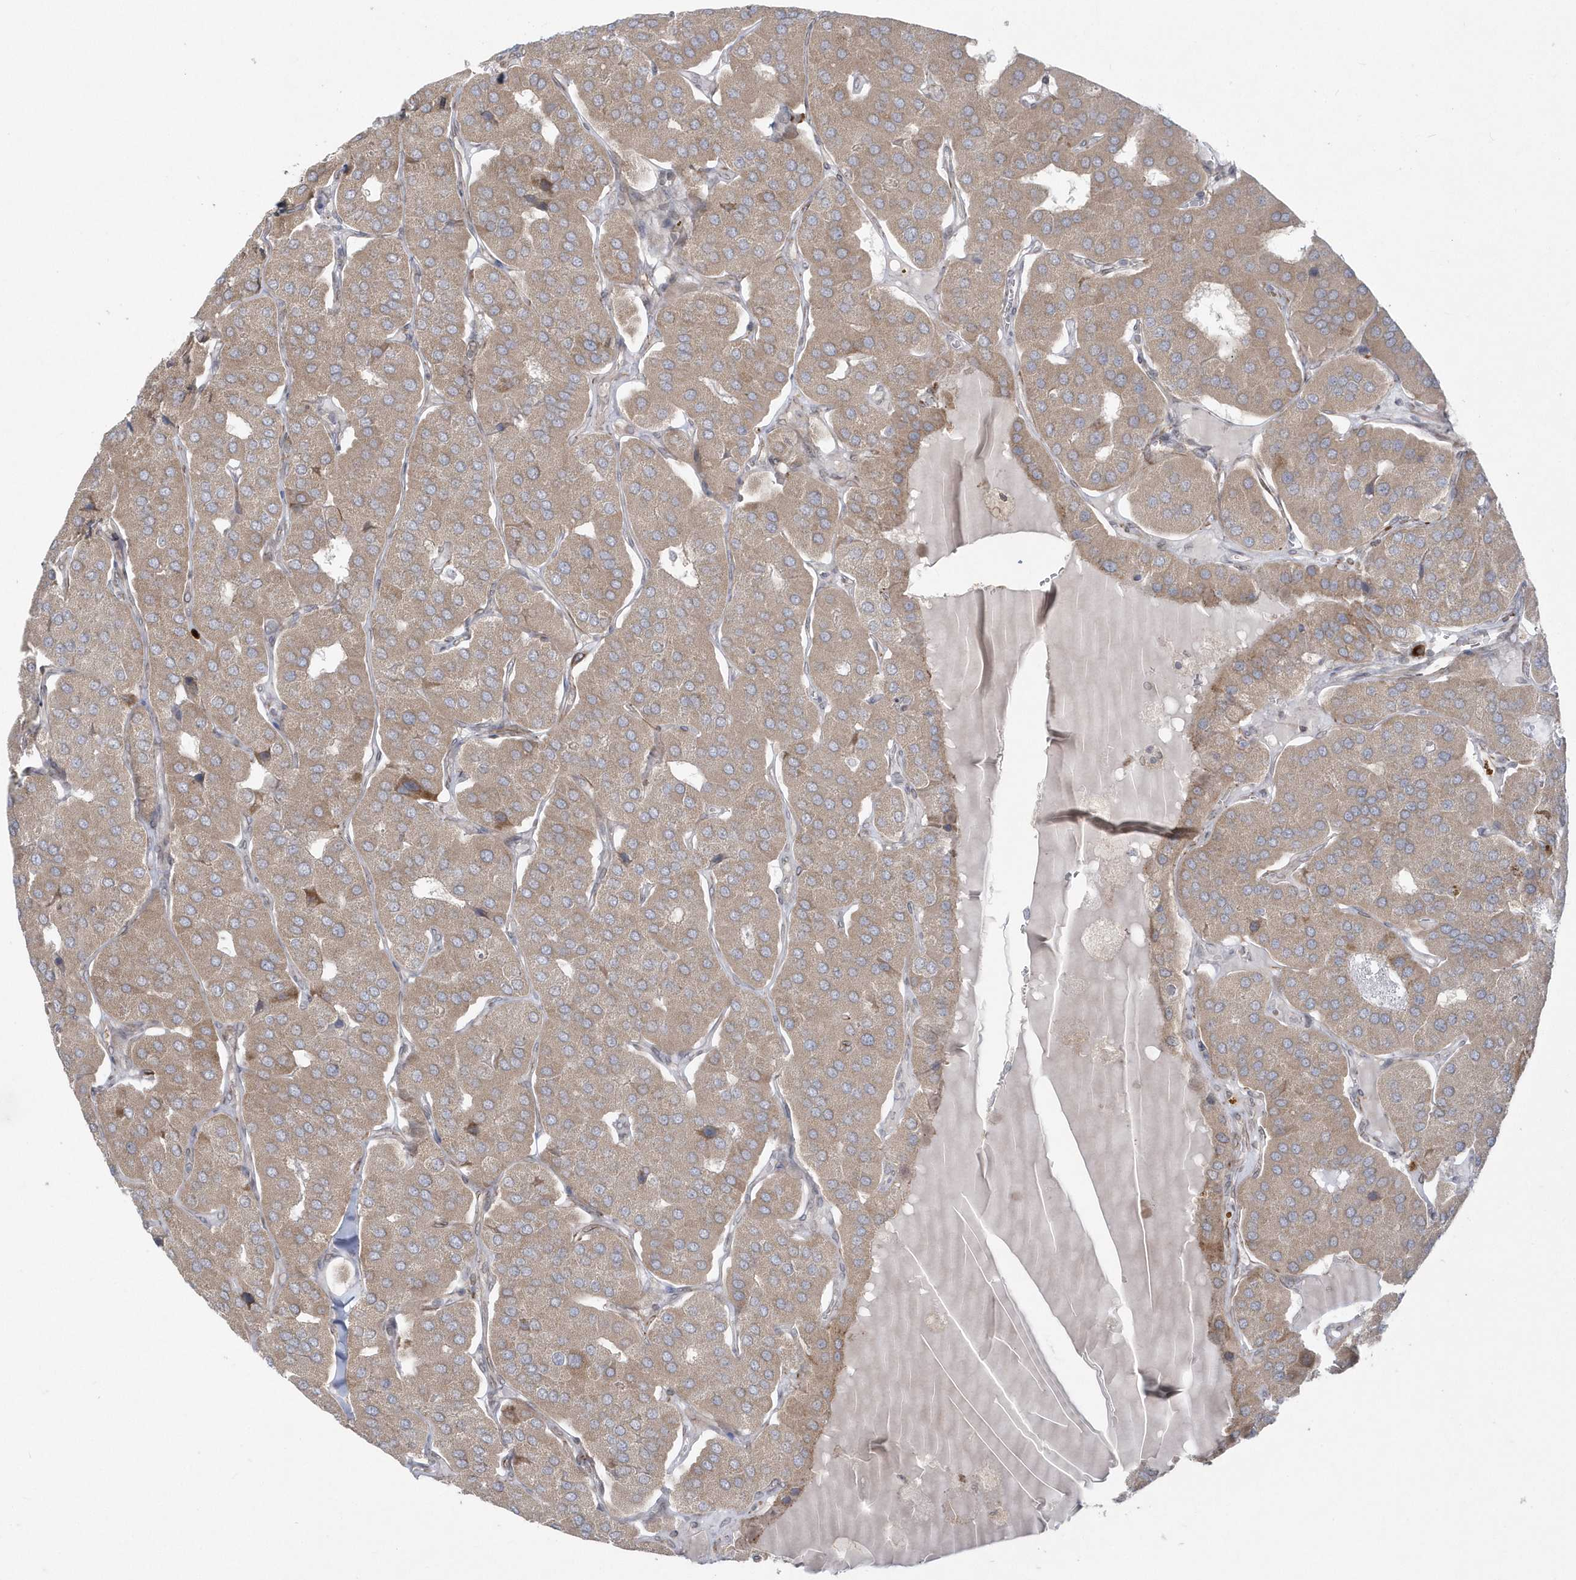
{"staining": {"intensity": "weak", "quantity": ">75%", "location": "cytoplasmic/membranous"}, "tissue": "parathyroid gland", "cell_type": "Glandular cells", "image_type": "normal", "snomed": [{"axis": "morphology", "description": "Normal tissue, NOS"}, {"axis": "morphology", "description": "Adenoma, NOS"}, {"axis": "topography", "description": "Parathyroid gland"}], "caption": "Immunohistochemistry staining of normal parathyroid gland, which displays low levels of weak cytoplasmic/membranous staining in approximately >75% of glandular cells indicating weak cytoplasmic/membranous protein positivity. The staining was performed using DAB (brown) for protein detection and nuclei were counterstained in hematoxylin (blue).", "gene": "DHX57", "patient": {"sex": "female", "age": 86}}